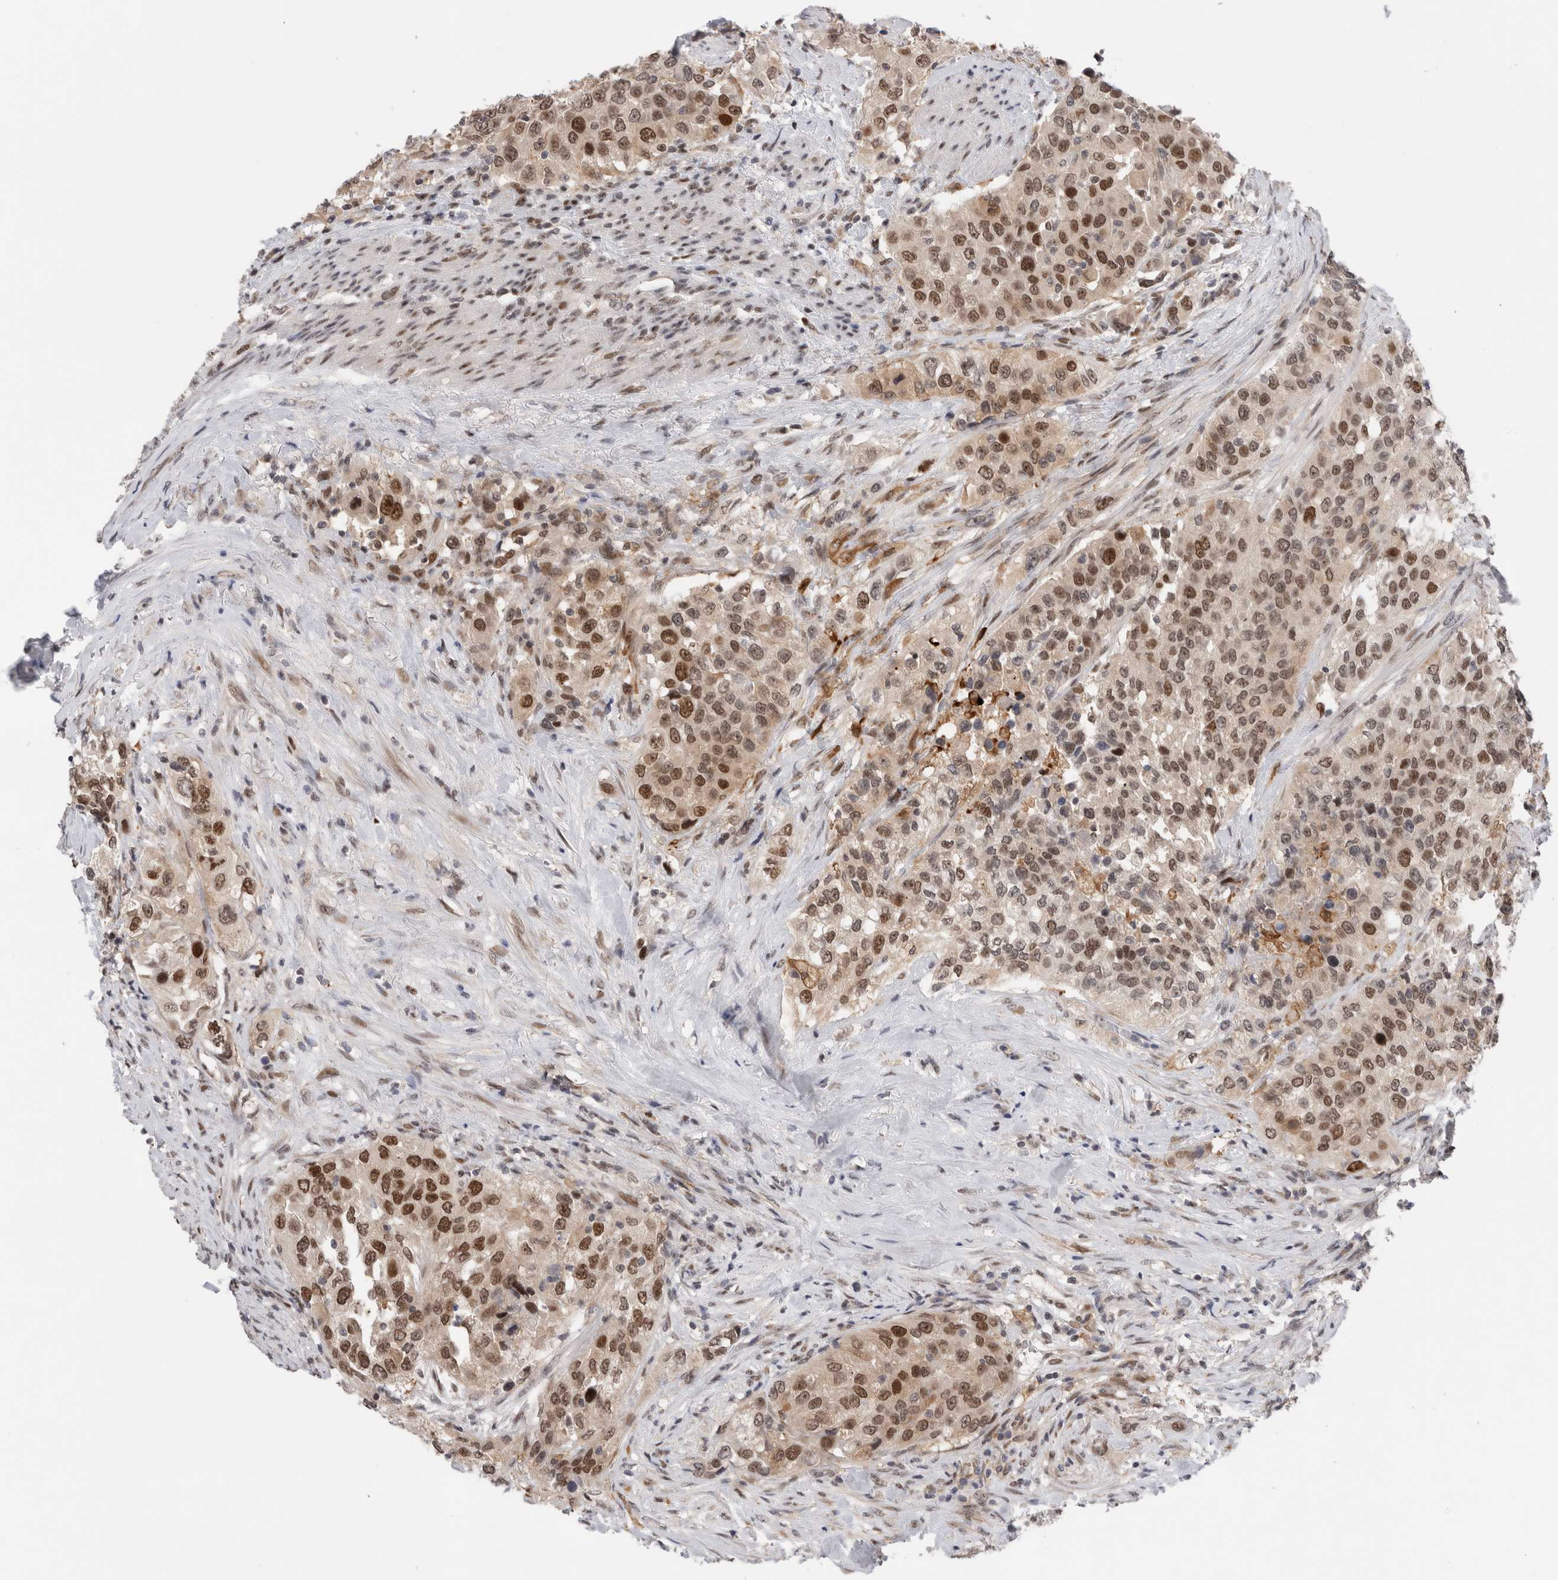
{"staining": {"intensity": "strong", "quantity": ">75%", "location": "nuclear"}, "tissue": "urothelial cancer", "cell_type": "Tumor cells", "image_type": "cancer", "snomed": [{"axis": "morphology", "description": "Urothelial carcinoma, High grade"}, {"axis": "topography", "description": "Urinary bladder"}], "caption": "The immunohistochemical stain highlights strong nuclear positivity in tumor cells of urothelial carcinoma (high-grade) tissue. The staining is performed using DAB (3,3'-diaminobenzidine) brown chromogen to label protein expression. The nuclei are counter-stained blue using hematoxylin.", "gene": "ZNF521", "patient": {"sex": "female", "age": 80}}